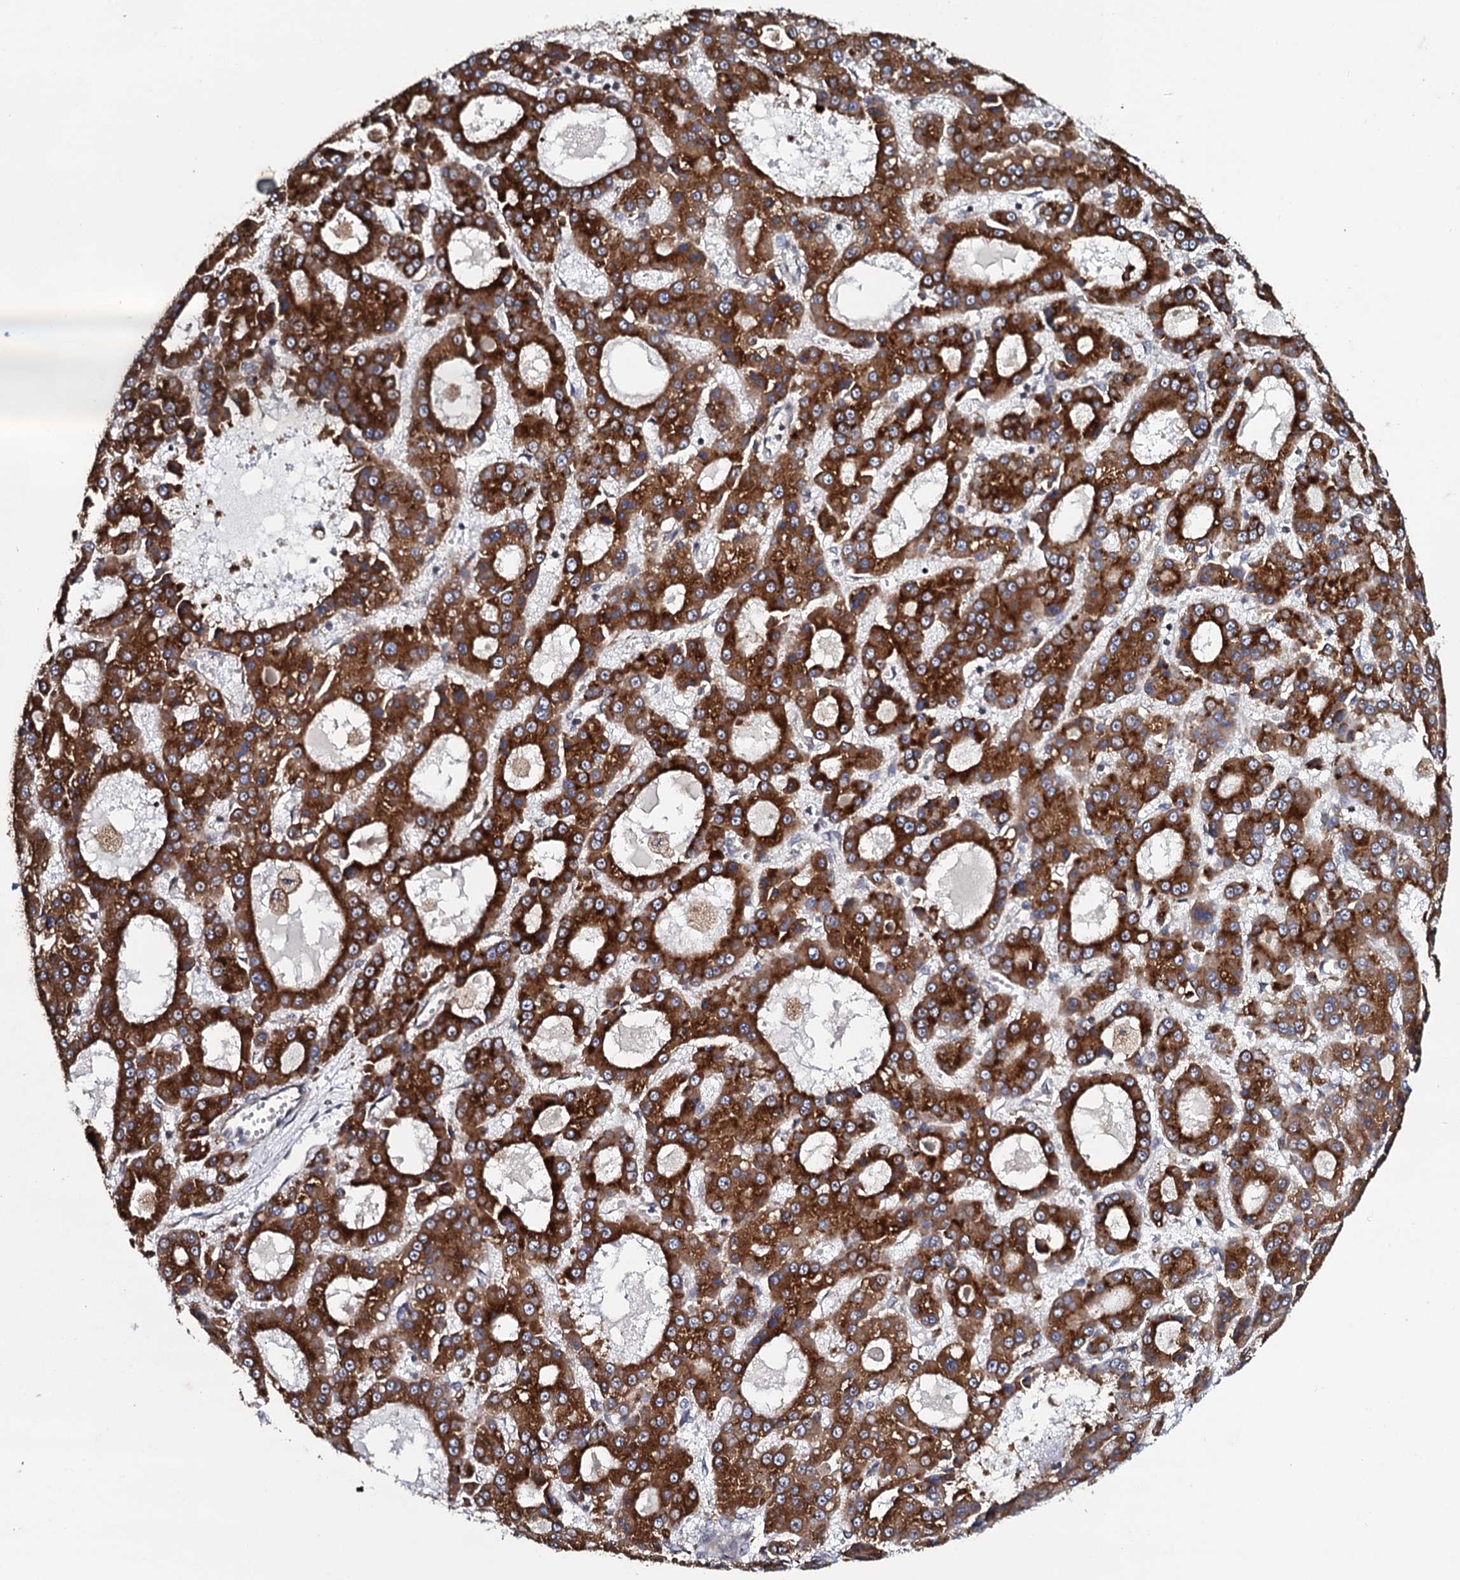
{"staining": {"intensity": "strong", "quantity": ">75%", "location": "cytoplasmic/membranous"}, "tissue": "liver cancer", "cell_type": "Tumor cells", "image_type": "cancer", "snomed": [{"axis": "morphology", "description": "Carcinoma, Hepatocellular, NOS"}, {"axis": "topography", "description": "Liver"}], "caption": "Protein expression analysis of human liver hepatocellular carcinoma reveals strong cytoplasmic/membranous positivity in about >75% of tumor cells. (Brightfield microscopy of DAB IHC at high magnification).", "gene": "TMEM151A", "patient": {"sex": "male", "age": 70}}